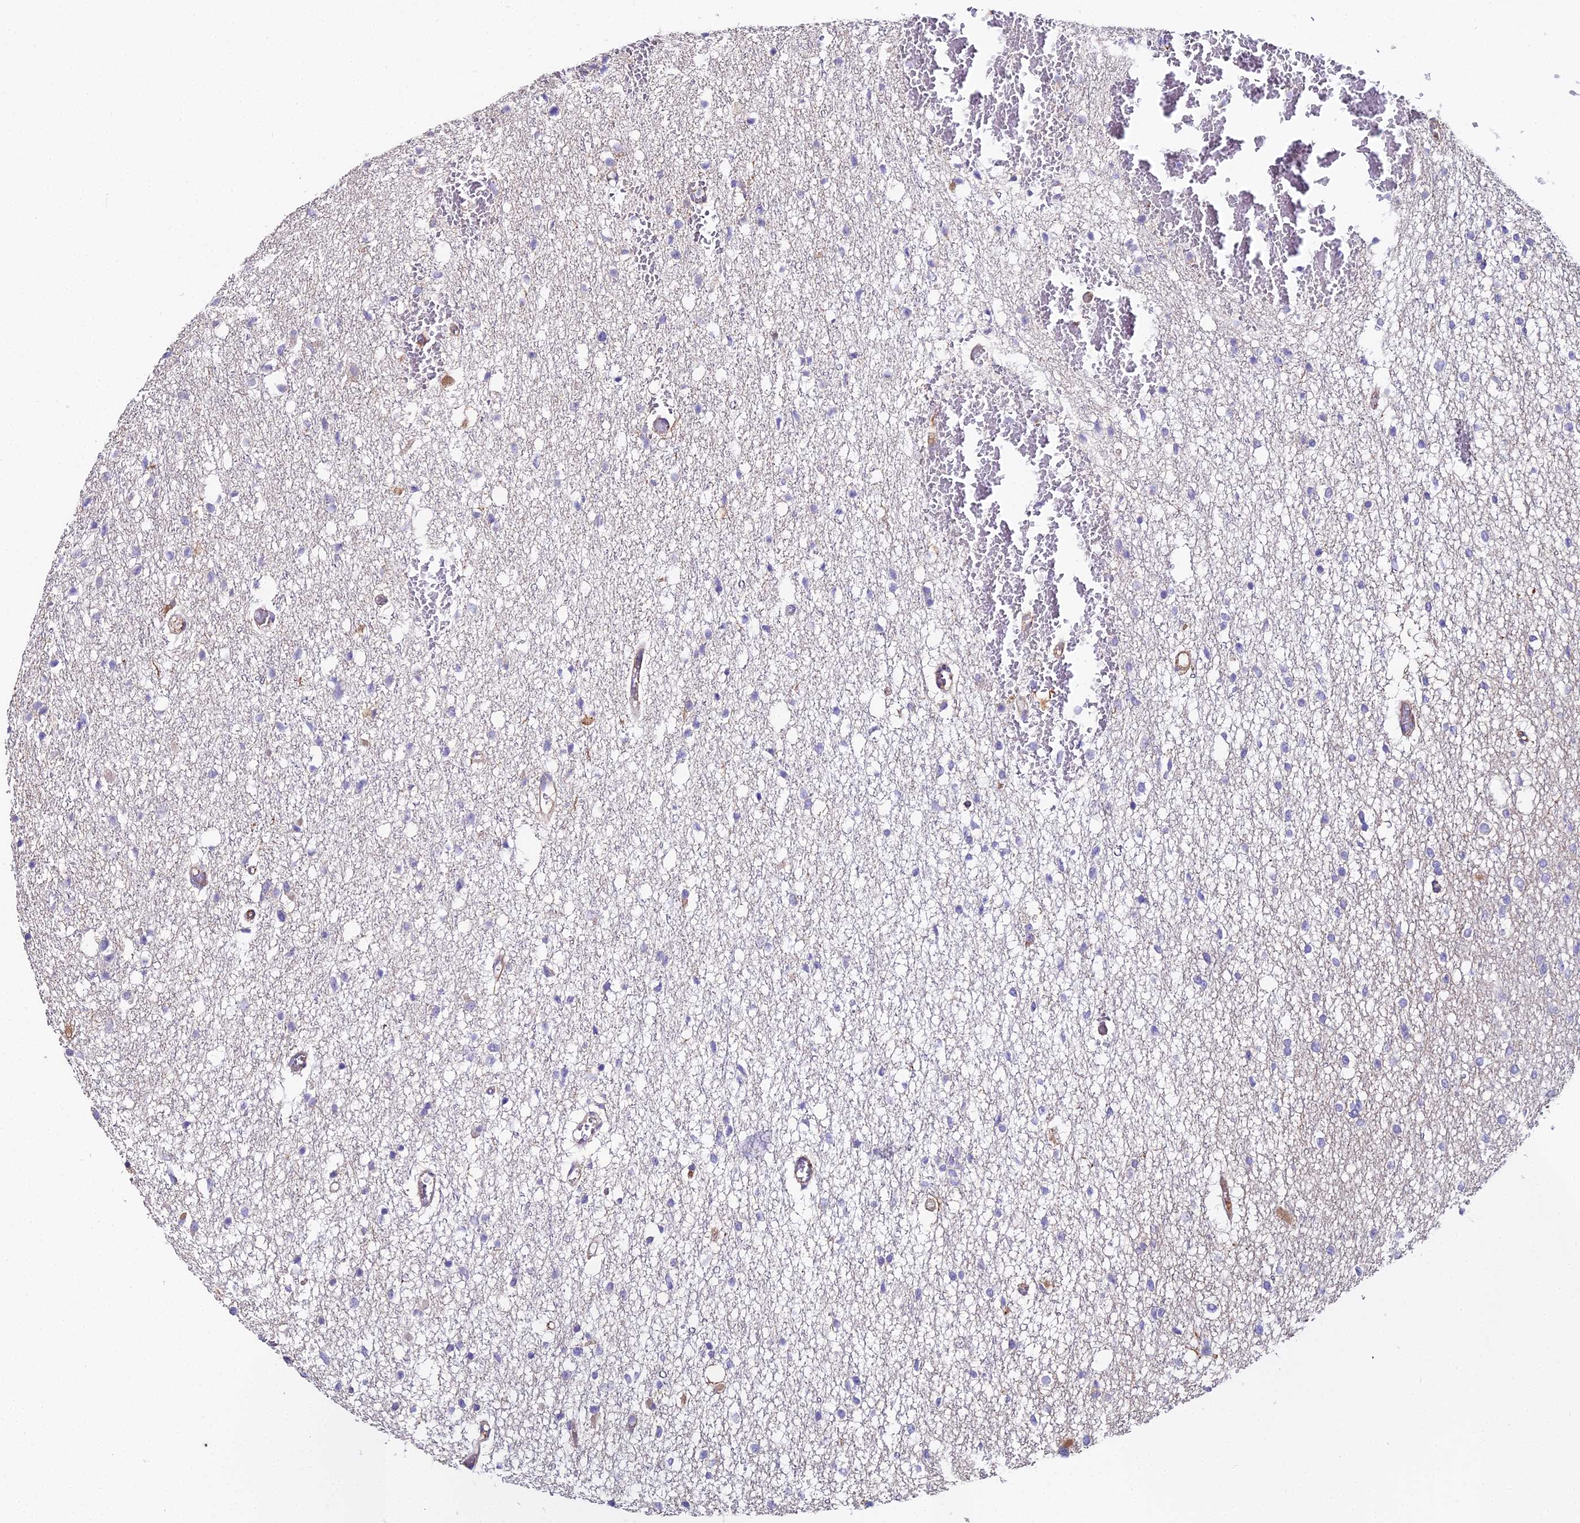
{"staining": {"intensity": "negative", "quantity": "none", "location": "none"}, "tissue": "glioma", "cell_type": "Tumor cells", "image_type": "cancer", "snomed": [{"axis": "morphology", "description": "Glioma, malignant, Low grade"}, {"axis": "topography", "description": "Brain"}], "caption": "A high-resolution micrograph shows IHC staining of malignant glioma (low-grade), which demonstrates no significant staining in tumor cells. (DAB IHC, high magnification).", "gene": "BEX4", "patient": {"sex": "female", "age": 22}}